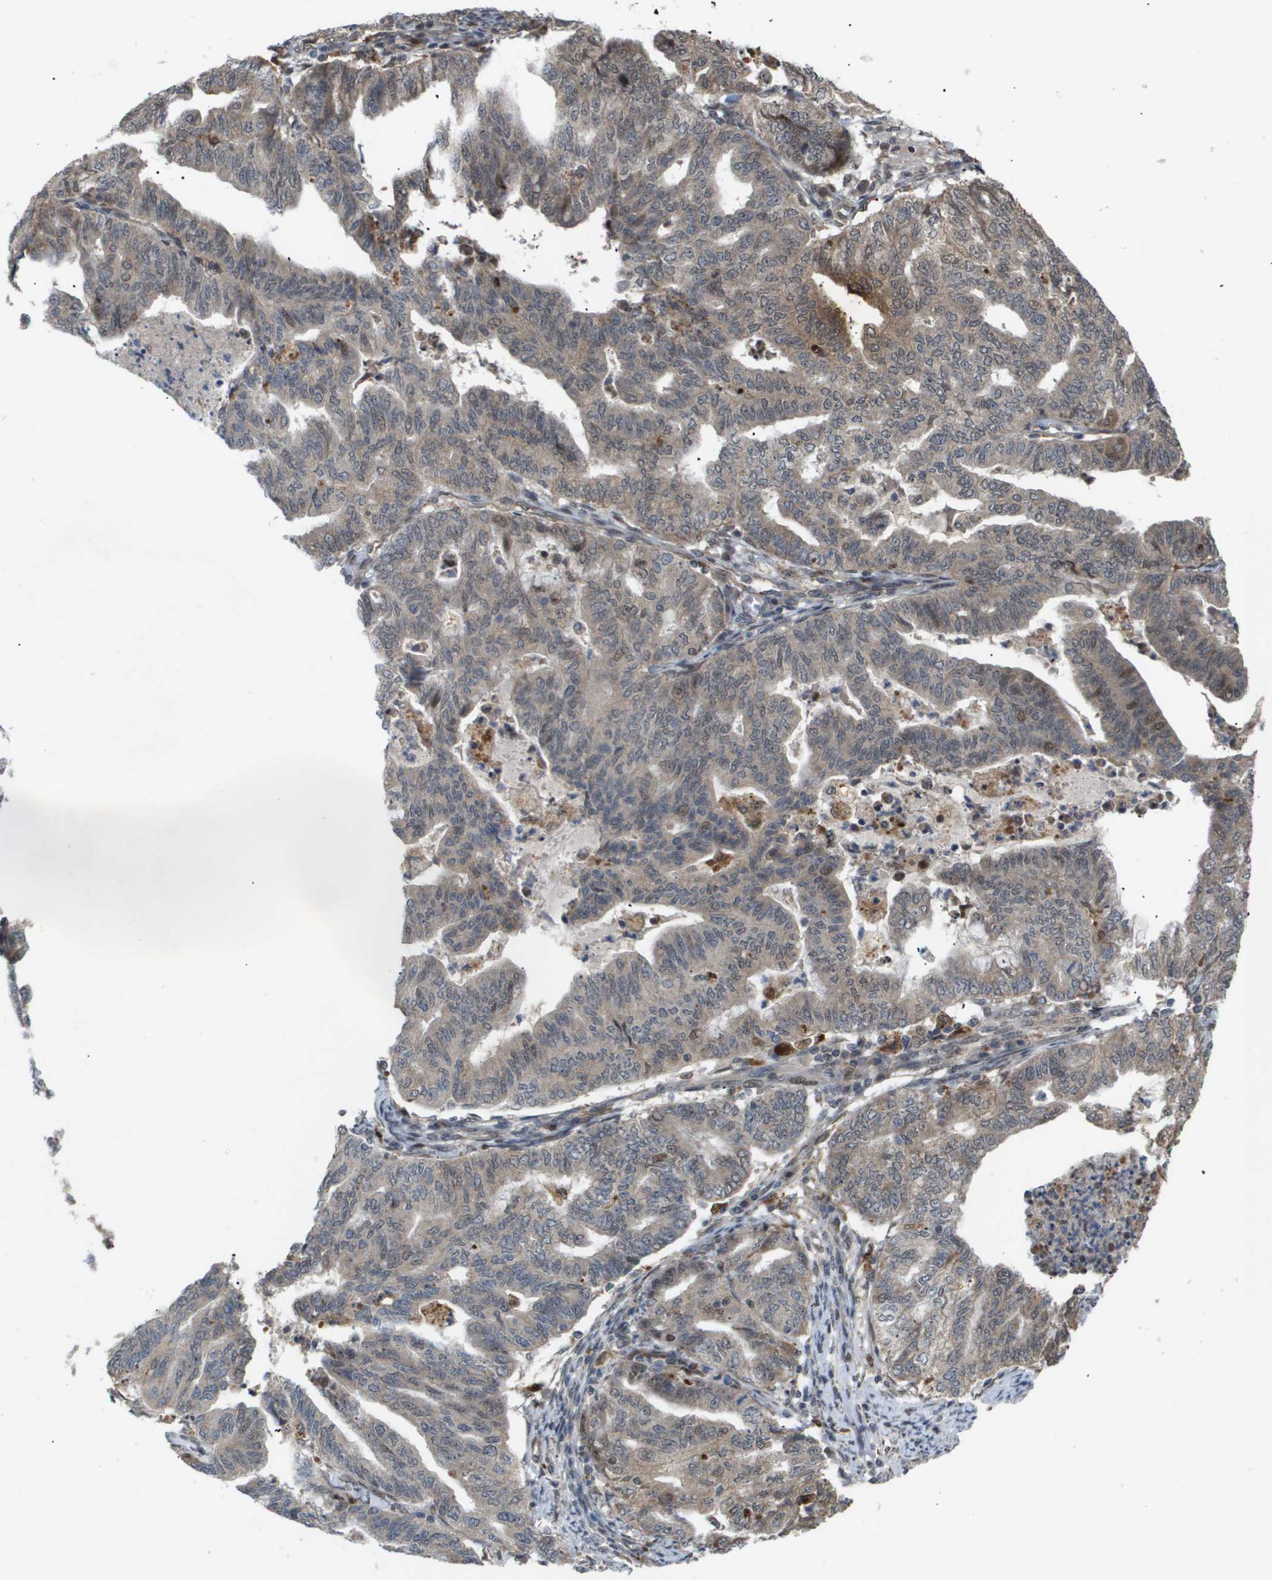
{"staining": {"intensity": "weak", "quantity": ">75%", "location": "cytoplasmic/membranous"}, "tissue": "endometrial cancer", "cell_type": "Tumor cells", "image_type": "cancer", "snomed": [{"axis": "morphology", "description": "Adenocarcinoma, NOS"}, {"axis": "topography", "description": "Endometrium"}], "caption": "Immunohistochemical staining of human endometrial cancer shows low levels of weak cytoplasmic/membranous positivity in about >75% of tumor cells. Immunohistochemistry (ihc) stains the protein of interest in brown and the nuclei are stained blue.", "gene": "PDGFB", "patient": {"sex": "female", "age": 79}}